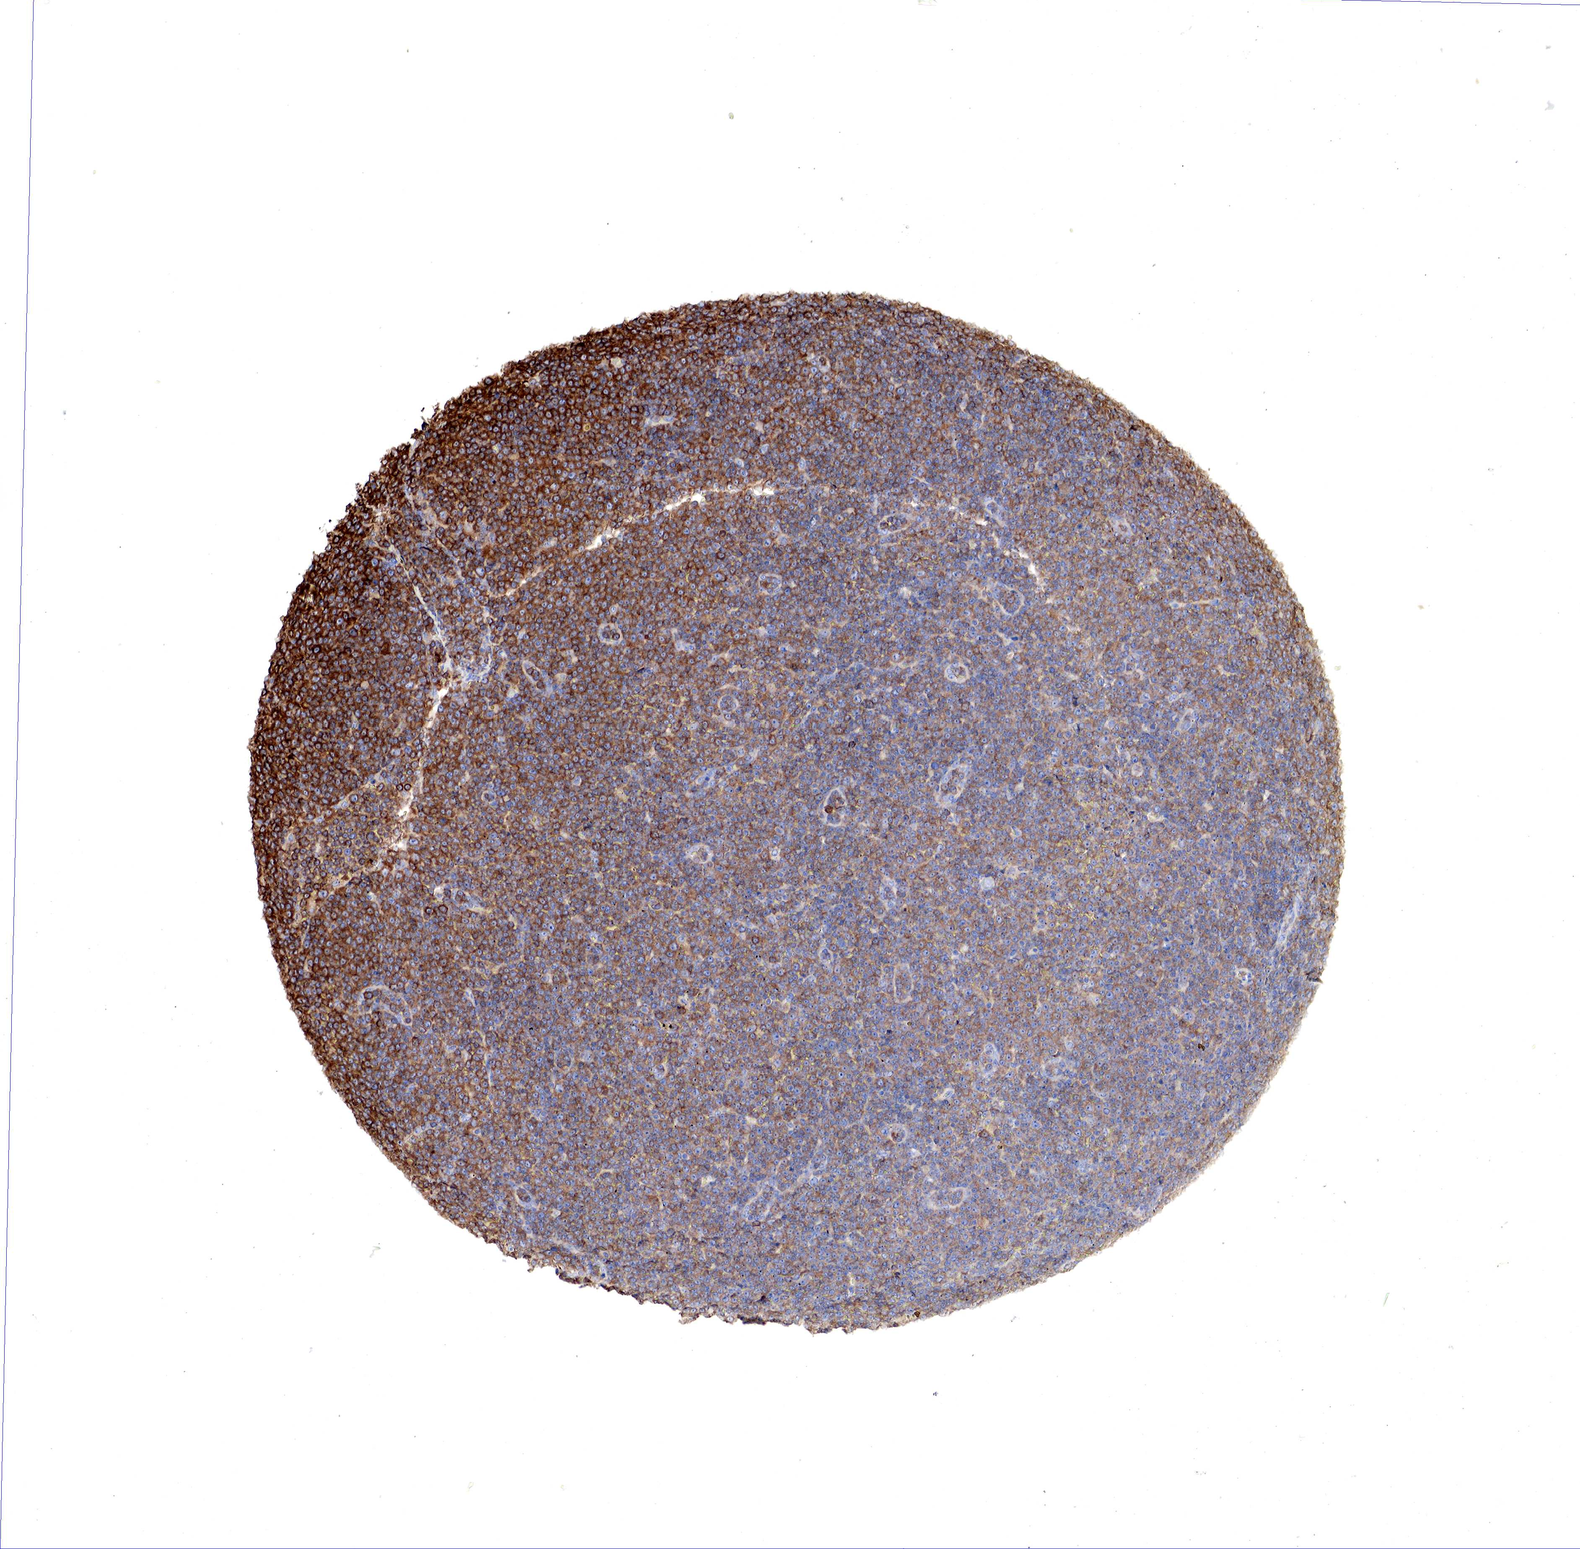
{"staining": {"intensity": "strong", "quantity": ">75%", "location": "cytoplasmic/membranous"}, "tissue": "lymphoma", "cell_type": "Tumor cells", "image_type": "cancer", "snomed": [{"axis": "morphology", "description": "Malignant lymphoma, non-Hodgkin's type, Low grade"}, {"axis": "topography", "description": "Lymph node"}], "caption": "Brown immunohistochemical staining in malignant lymphoma, non-Hodgkin's type (low-grade) reveals strong cytoplasmic/membranous staining in approximately >75% of tumor cells. The protein is stained brown, and the nuclei are stained in blue (DAB (3,3'-diaminobenzidine) IHC with brightfield microscopy, high magnification).", "gene": "G6PD", "patient": {"sex": "male", "age": 50}}